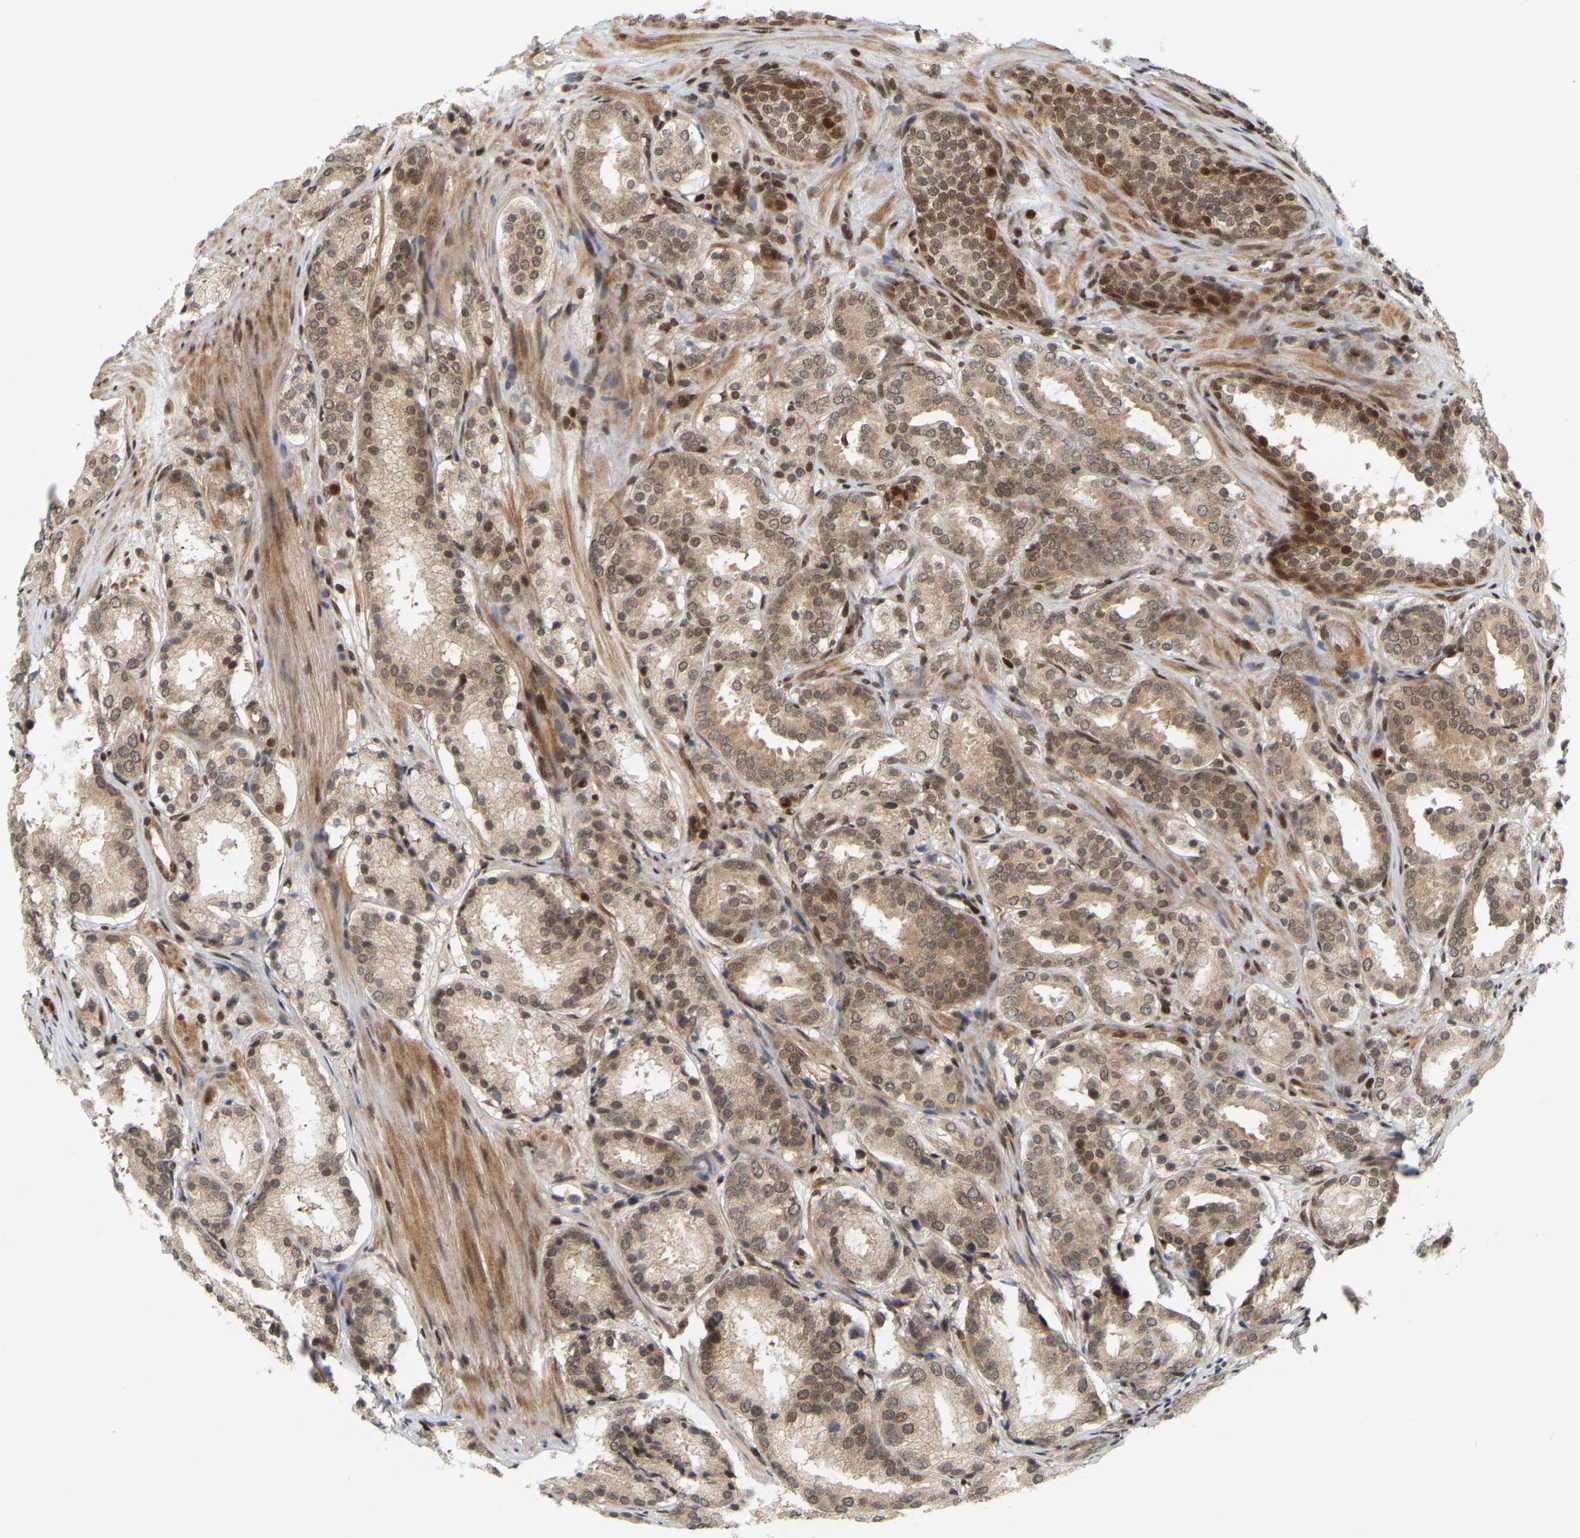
{"staining": {"intensity": "weak", "quantity": ">75%", "location": "cytoplasmic/membranous,nuclear"}, "tissue": "prostate cancer", "cell_type": "Tumor cells", "image_type": "cancer", "snomed": [{"axis": "morphology", "description": "Adenocarcinoma, Low grade"}, {"axis": "topography", "description": "Prostate"}], "caption": "Immunohistochemical staining of human low-grade adenocarcinoma (prostate) reveals low levels of weak cytoplasmic/membranous and nuclear expression in approximately >75% of tumor cells. (Brightfield microscopy of DAB IHC at high magnification).", "gene": "NFE2L2", "patient": {"sex": "male", "age": 69}}